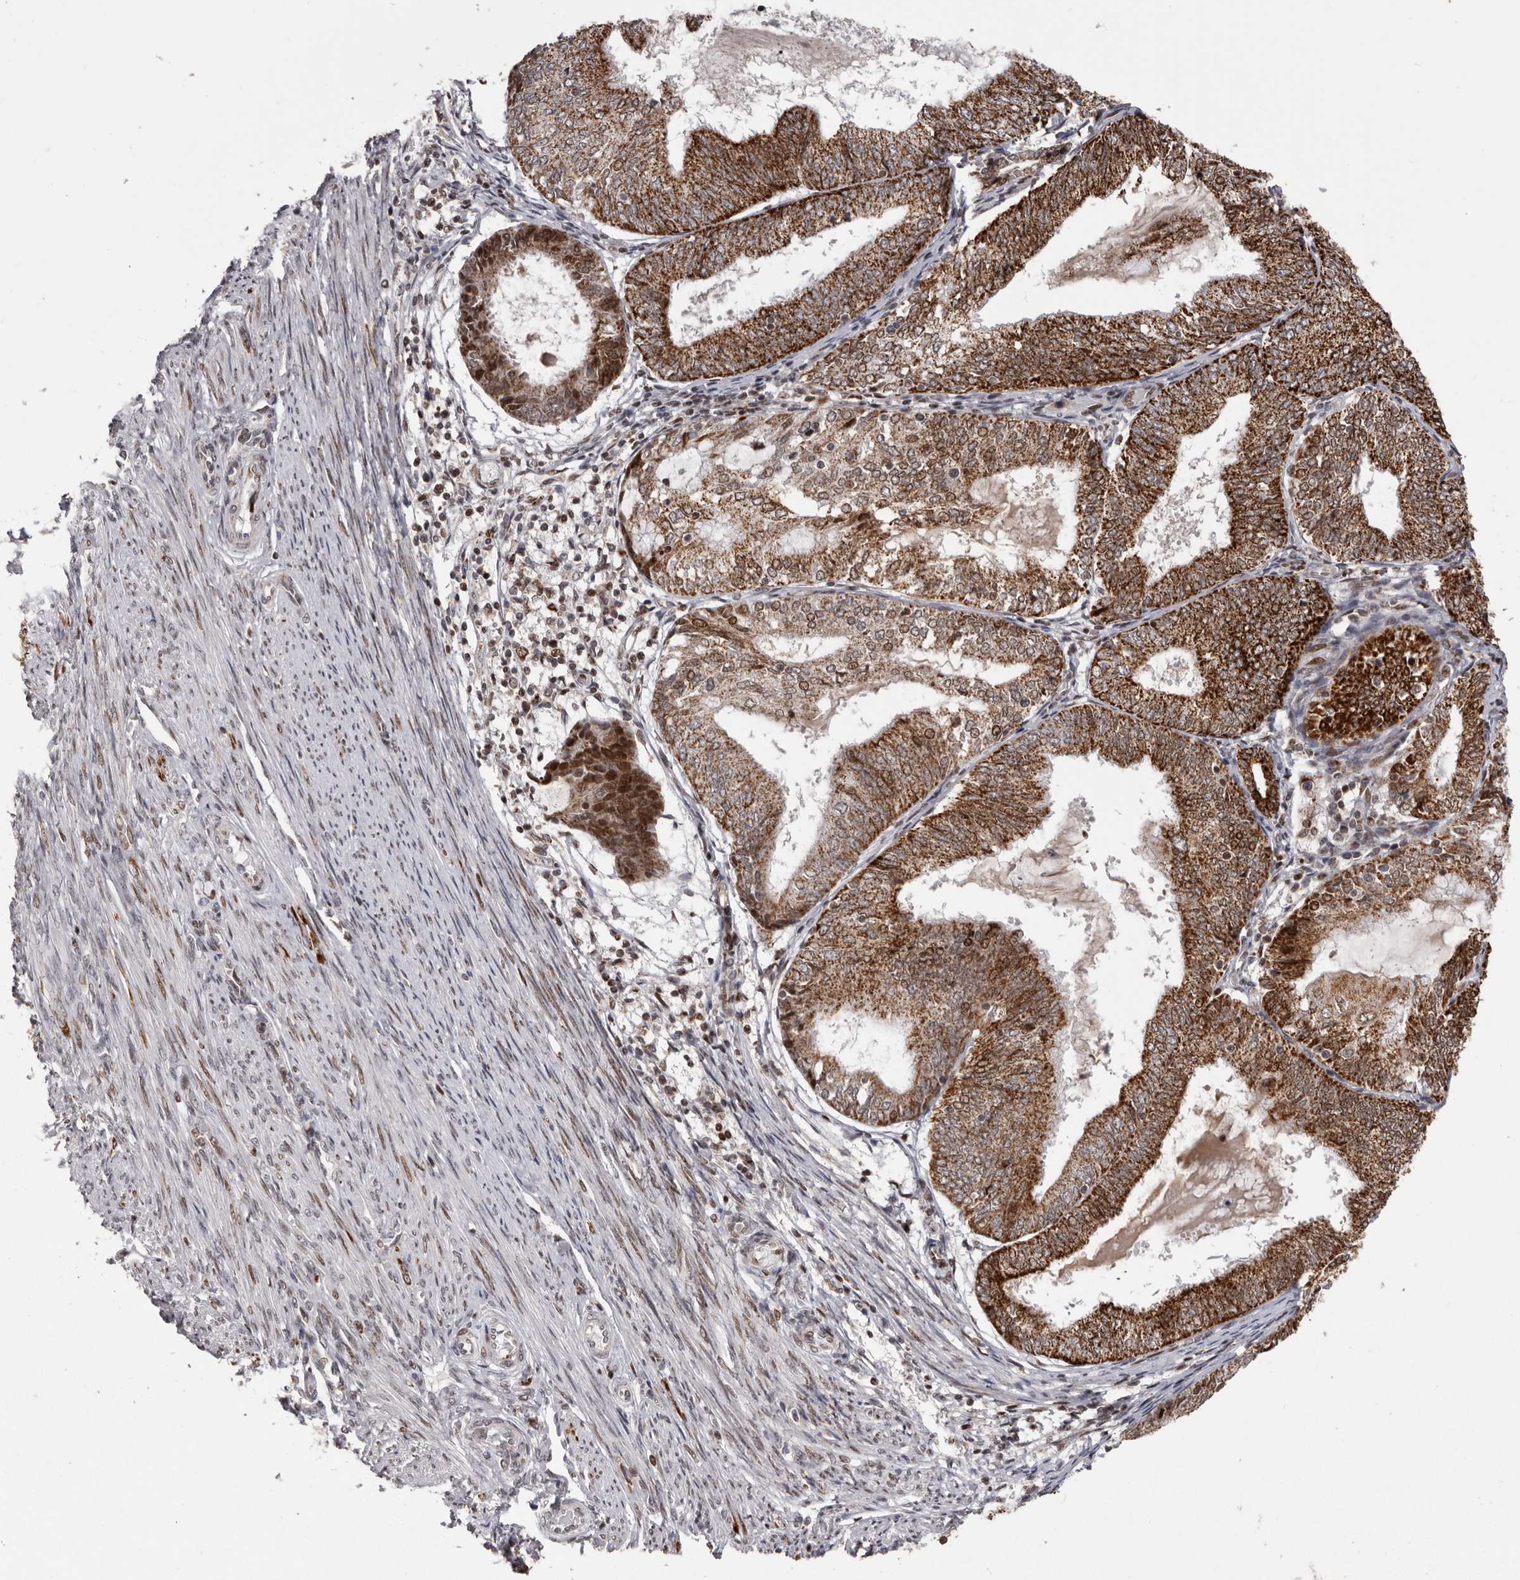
{"staining": {"intensity": "strong", "quantity": ">75%", "location": "cytoplasmic/membranous"}, "tissue": "endometrial cancer", "cell_type": "Tumor cells", "image_type": "cancer", "snomed": [{"axis": "morphology", "description": "Adenocarcinoma, NOS"}, {"axis": "topography", "description": "Endometrium"}], "caption": "Endometrial cancer (adenocarcinoma) tissue demonstrates strong cytoplasmic/membranous expression in approximately >75% of tumor cells, visualized by immunohistochemistry. The protein is shown in brown color, while the nuclei are stained blue.", "gene": "C17orf99", "patient": {"sex": "female", "age": 81}}